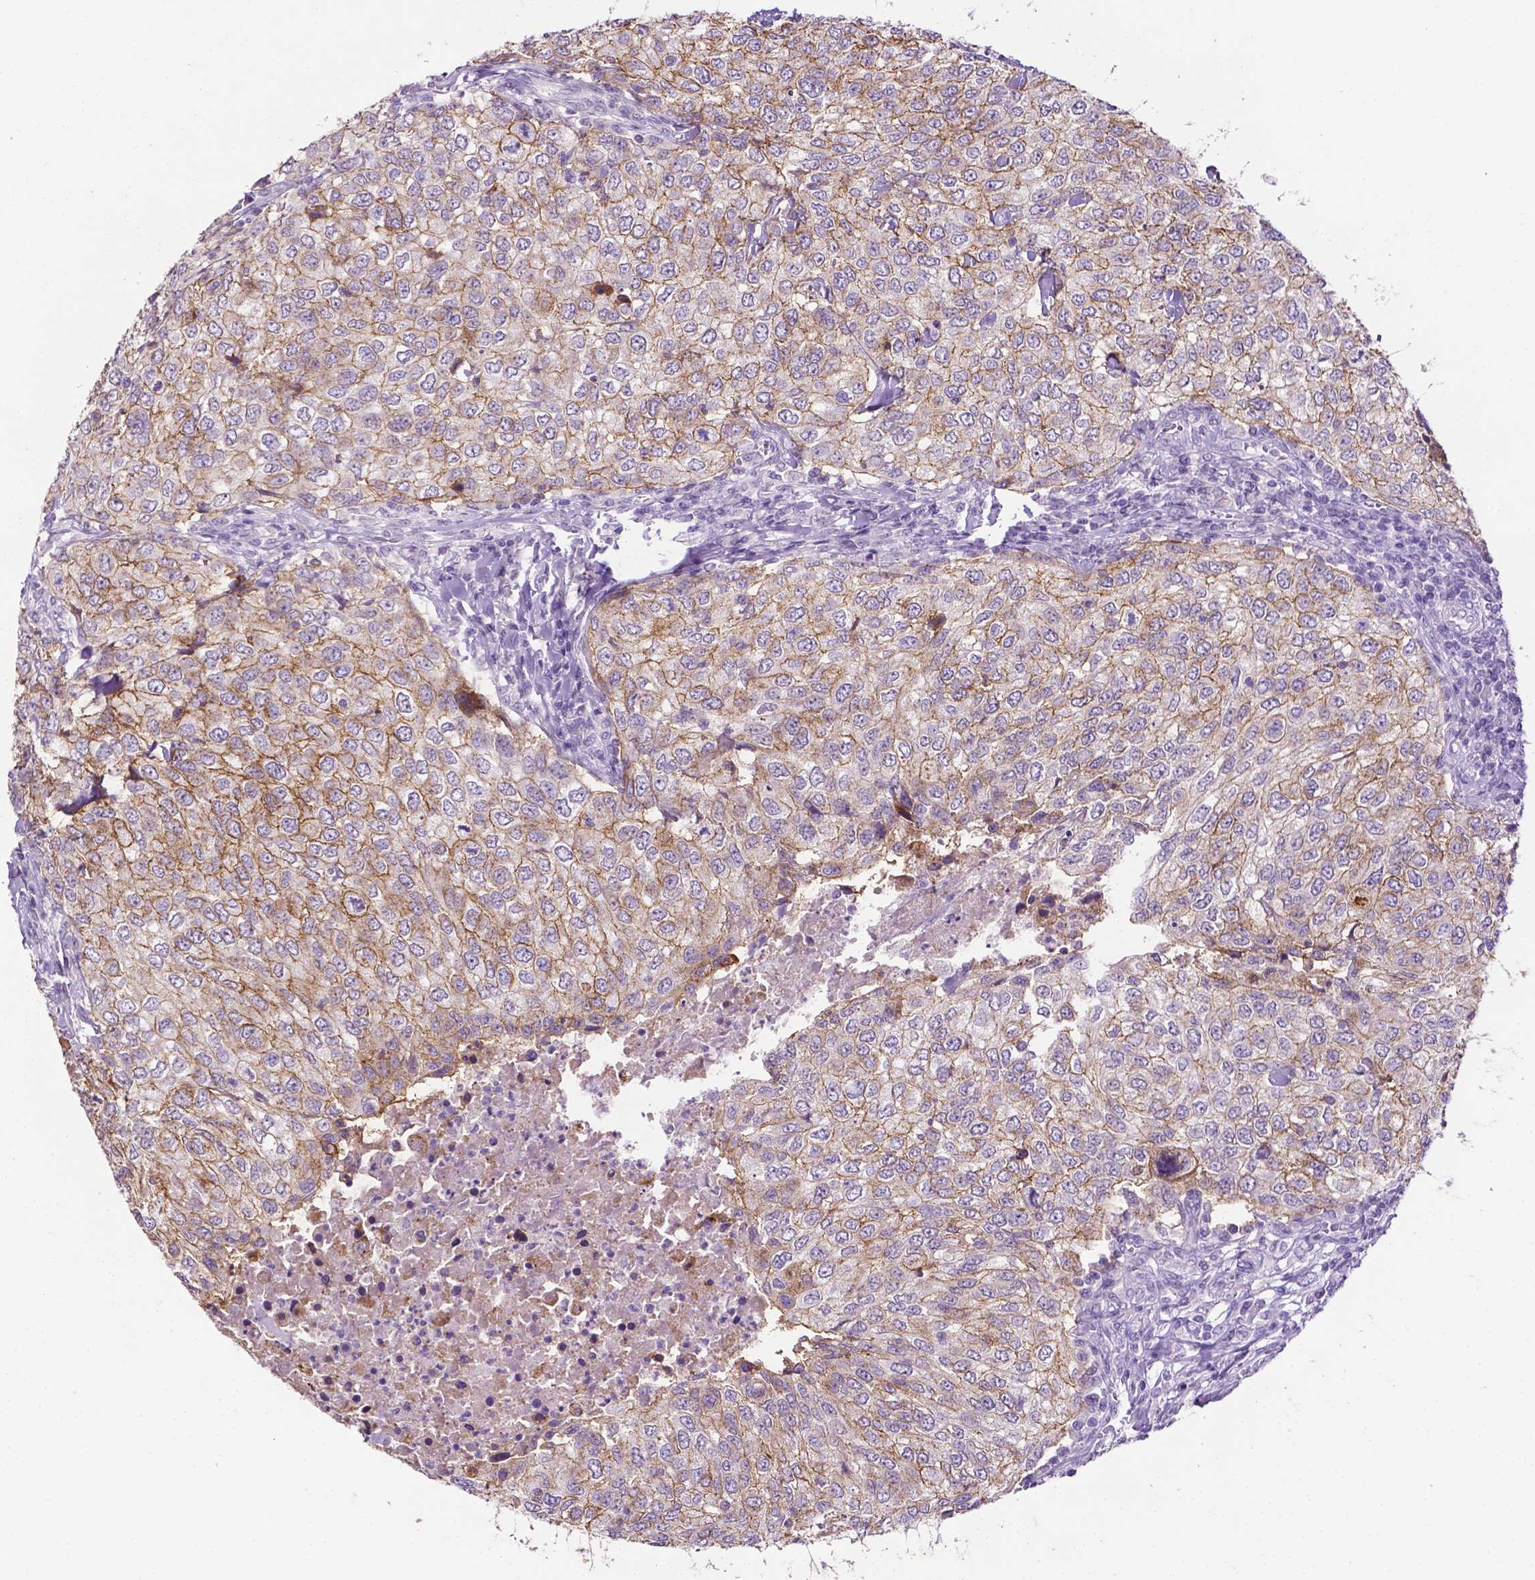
{"staining": {"intensity": "moderate", "quantity": "25%-75%", "location": "cytoplasmic/membranous"}, "tissue": "urothelial cancer", "cell_type": "Tumor cells", "image_type": "cancer", "snomed": [{"axis": "morphology", "description": "Urothelial carcinoma, High grade"}, {"axis": "topography", "description": "Urinary bladder"}], "caption": "Protein staining of high-grade urothelial carcinoma tissue reveals moderate cytoplasmic/membranous staining in approximately 25%-75% of tumor cells. The staining is performed using DAB (3,3'-diaminobenzidine) brown chromogen to label protein expression. The nuclei are counter-stained blue using hematoxylin.", "gene": "TACSTD2", "patient": {"sex": "female", "age": 78}}